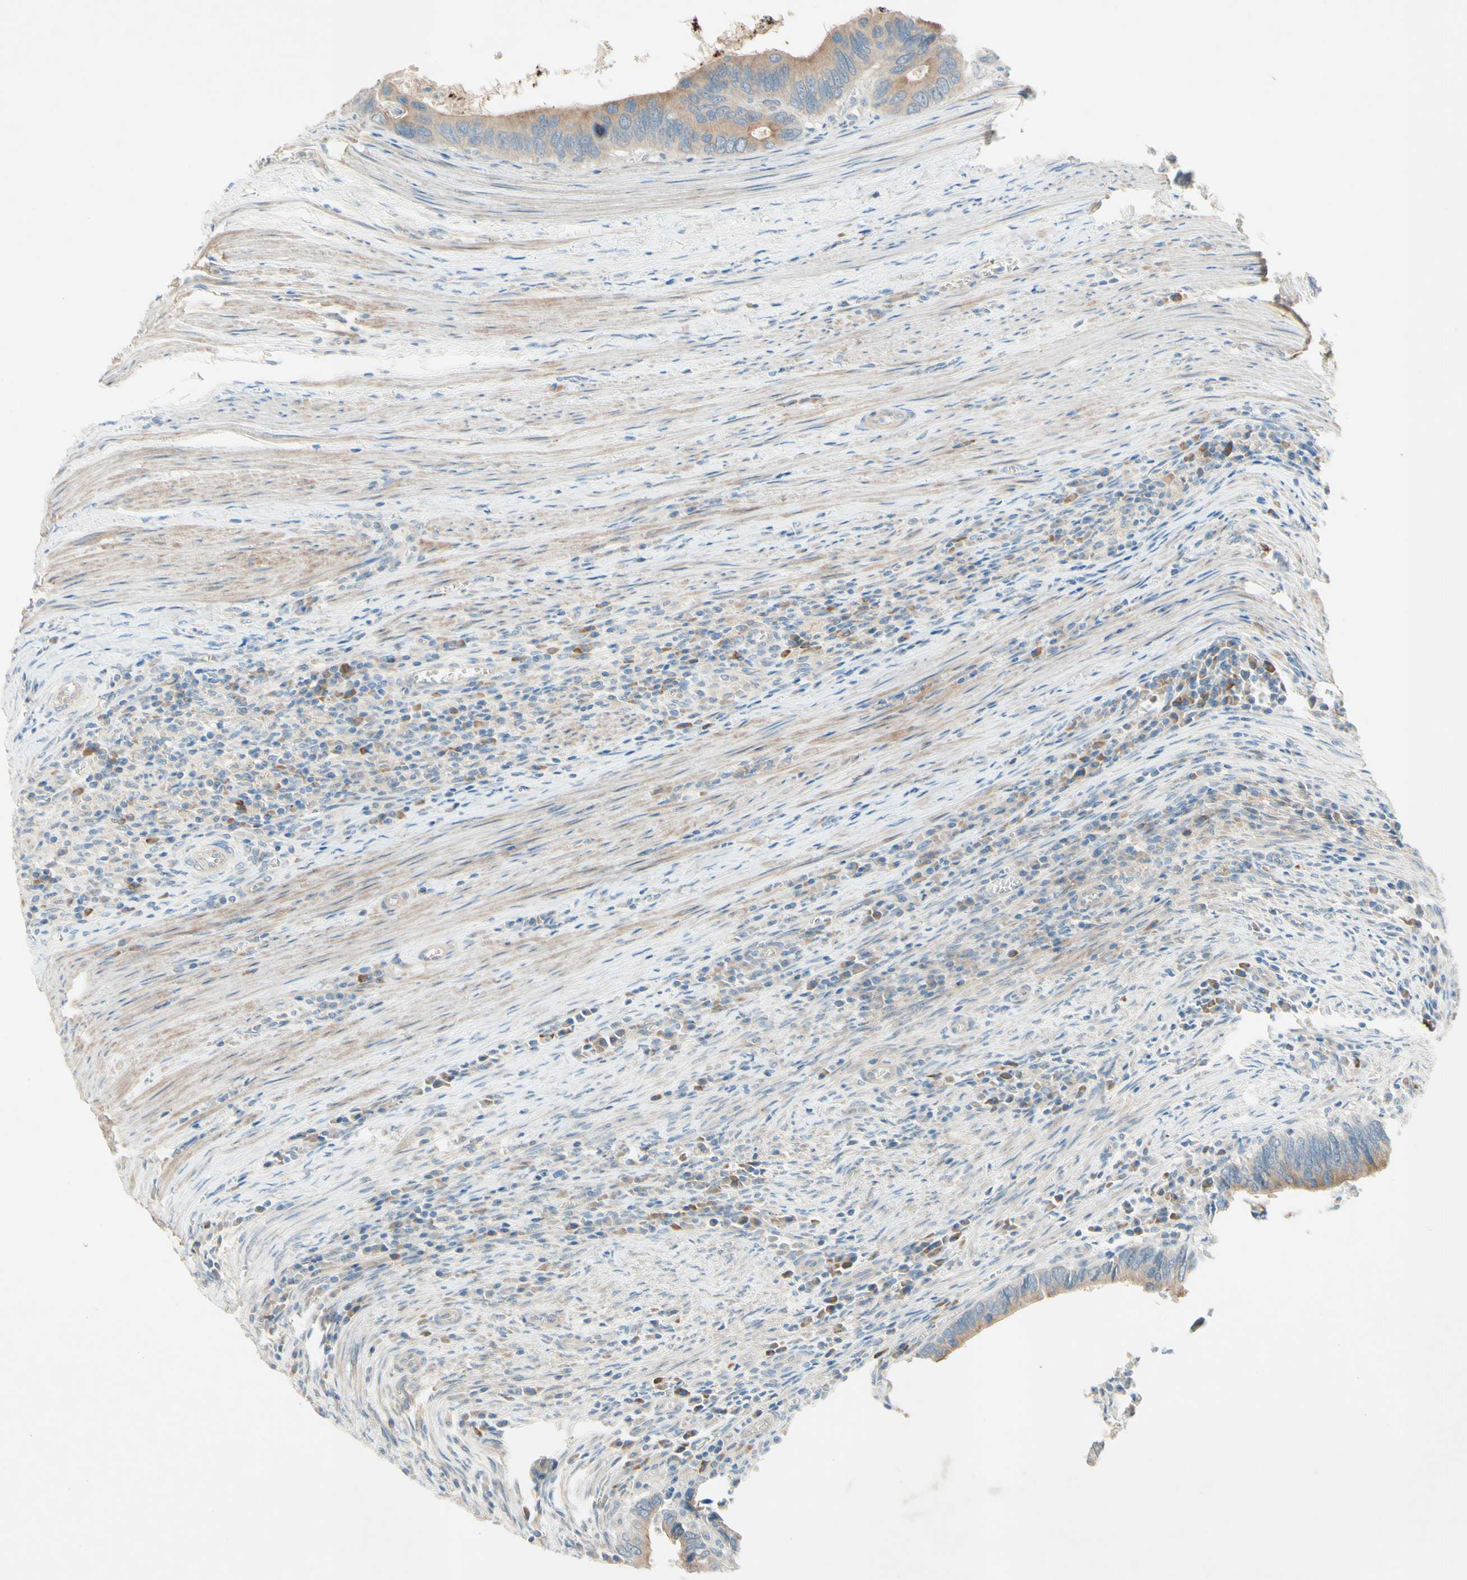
{"staining": {"intensity": "weak", "quantity": "25%-75%", "location": "cytoplasmic/membranous"}, "tissue": "colorectal cancer", "cell_type": "Tumor cells", "image_type": "cancer", "snomed": [{"axis": "morphology", "description": "Adenocarcinoma, NOS"}, {"axis": "topography", "description": "Colon"}], "caption": "IHC photomicrograph of neoplastic tissue: human colorectal adenocarcinoma stained using IHC displays low levels of weak protein expression localized specifically in the cytoplasmic/membranous of tumor cells, appearing as a cytoplasmic/membranous brown color.", "gene": "IL2", "patient": {"sex": "male", "age": 72}}